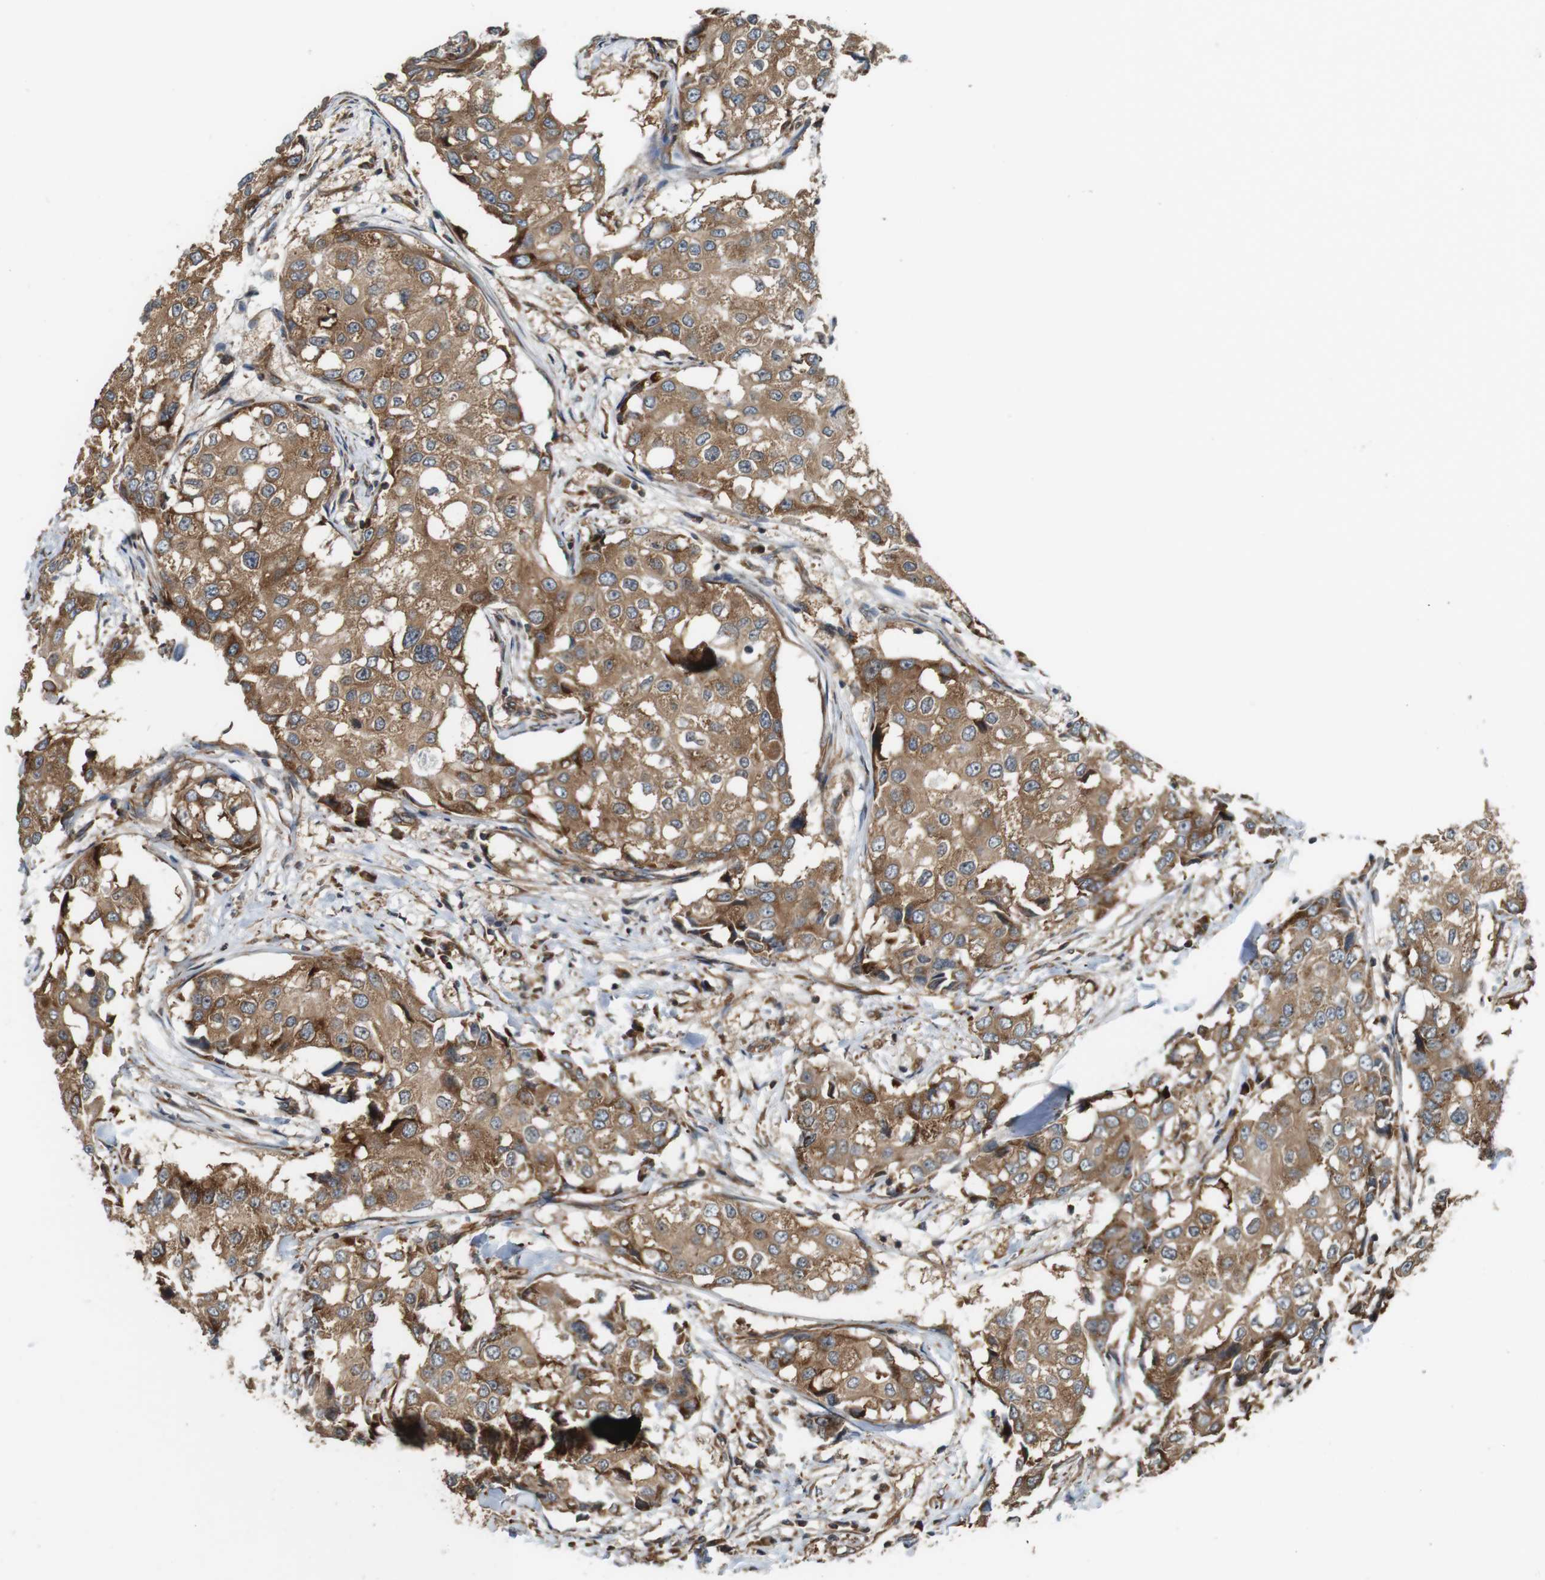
{"staining": {"intensity": "moderate", "quantity": ">75%", "location": "cytoplasmic/membranous"}, "tissue": "breast cancer", "cell_type": "Tumor cells", "image_type": "cancer", "snomed": [{"axis": "morphology", "description": "Duct carcinoma"}, {"axis": "topography", "description": "Breast"}], "caption": "Intraductal carcinoma (breast) stained with immunohistochemistry exhibits moderate cytoplasmic/membranous staining in about >75% of tumor cells.", "gene": "PA2G4", "patient": {"sex": "female", "age": 27}}